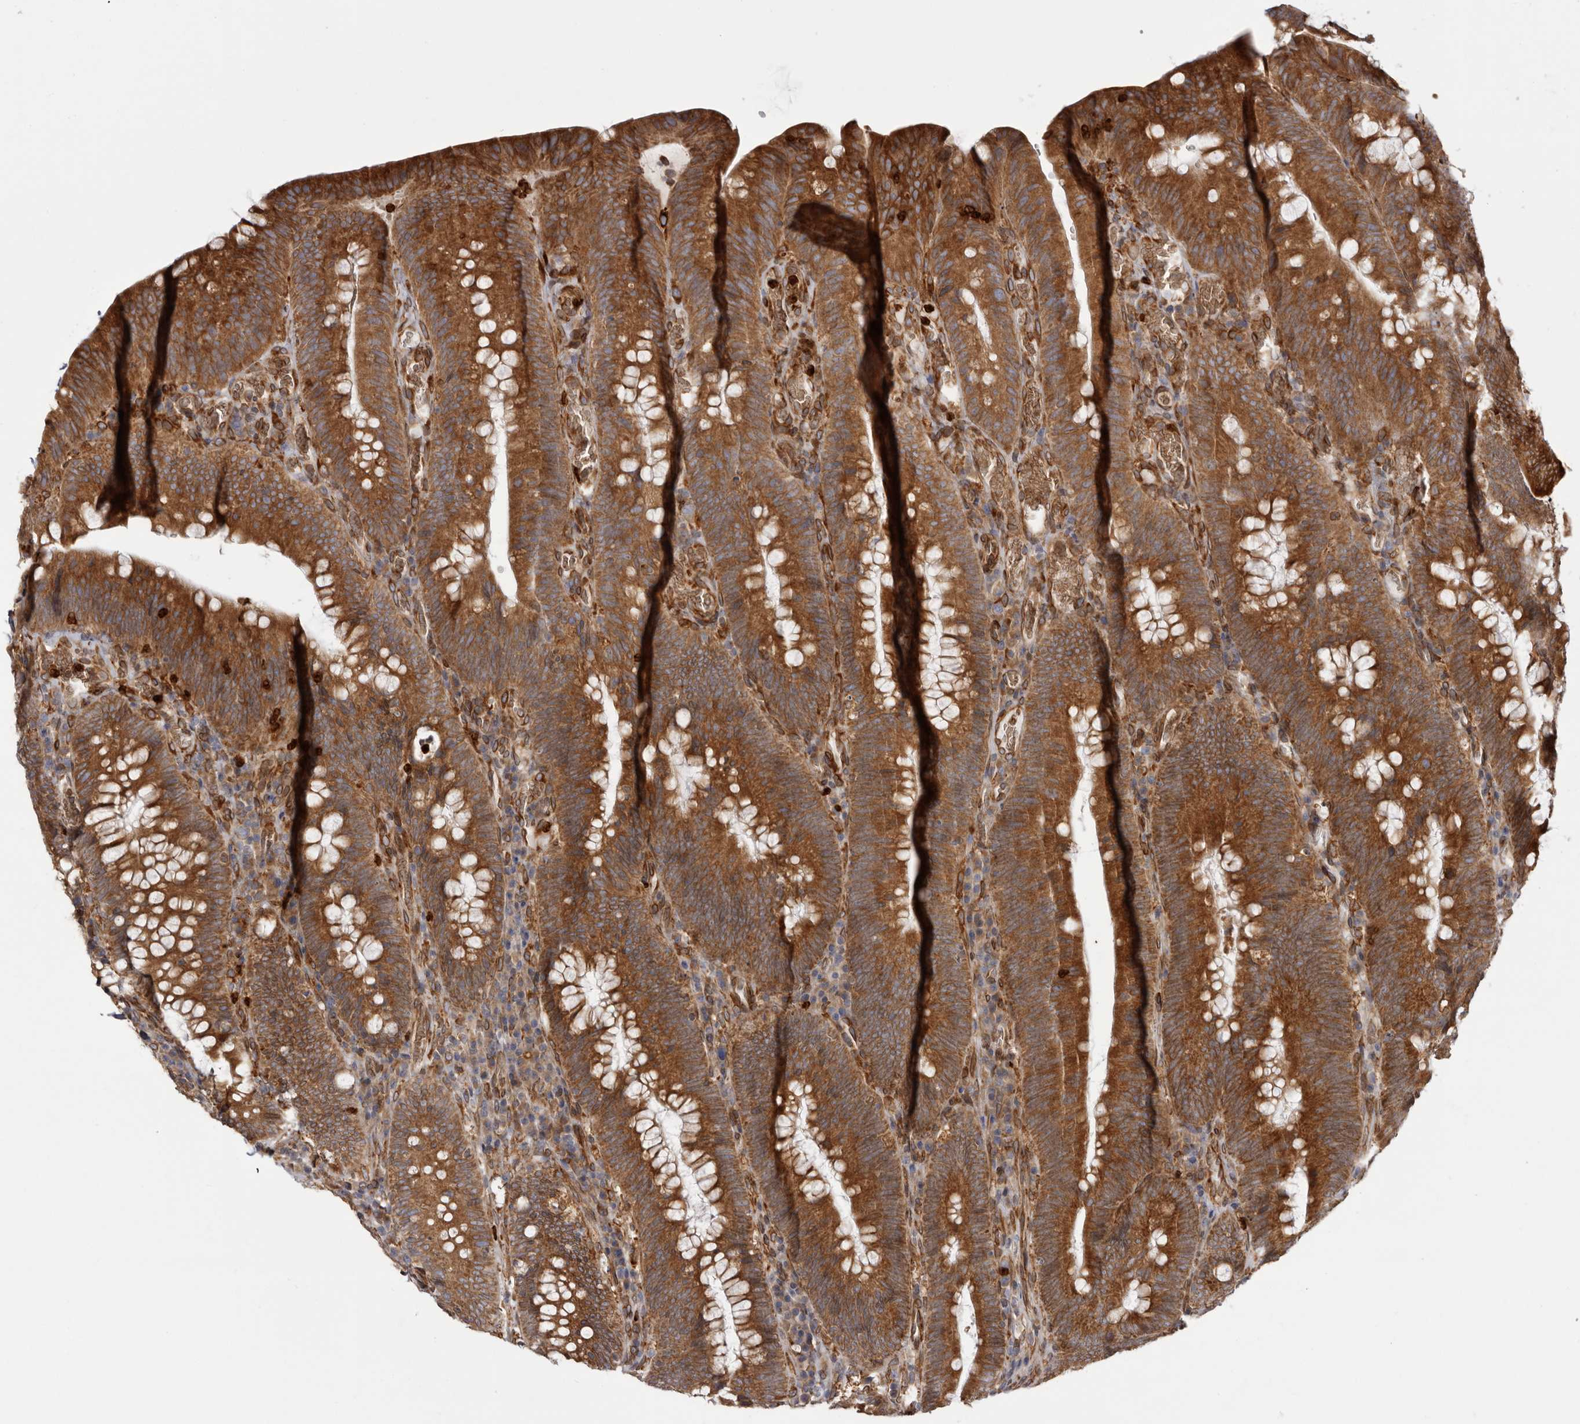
{"staining": {"intensity": "strong", "quantity": ">75%", "location": "cytoplasmic/membranous"}, "tissue": "colorectal cancer", "cell_type": "Tumor cells", "image_type": "cancer", "snomed": [{"axis": "morphology", "description": "Normal tissue, NOS"}, {"axis": "topography", "description": "Colon"}], "caption": "Immunohistochemistry (IHC) histopathology image of neoplastic tissue: colorectal cancer stained using IHC reveals high levels of strong protein expression localized specifically in the cytoplasmic/membranous of tumor cells, appearing as a cytoplasmic/membranous brown color.", "gene": "C4orf3", "patient": {"sex": "female", "age": 82}}